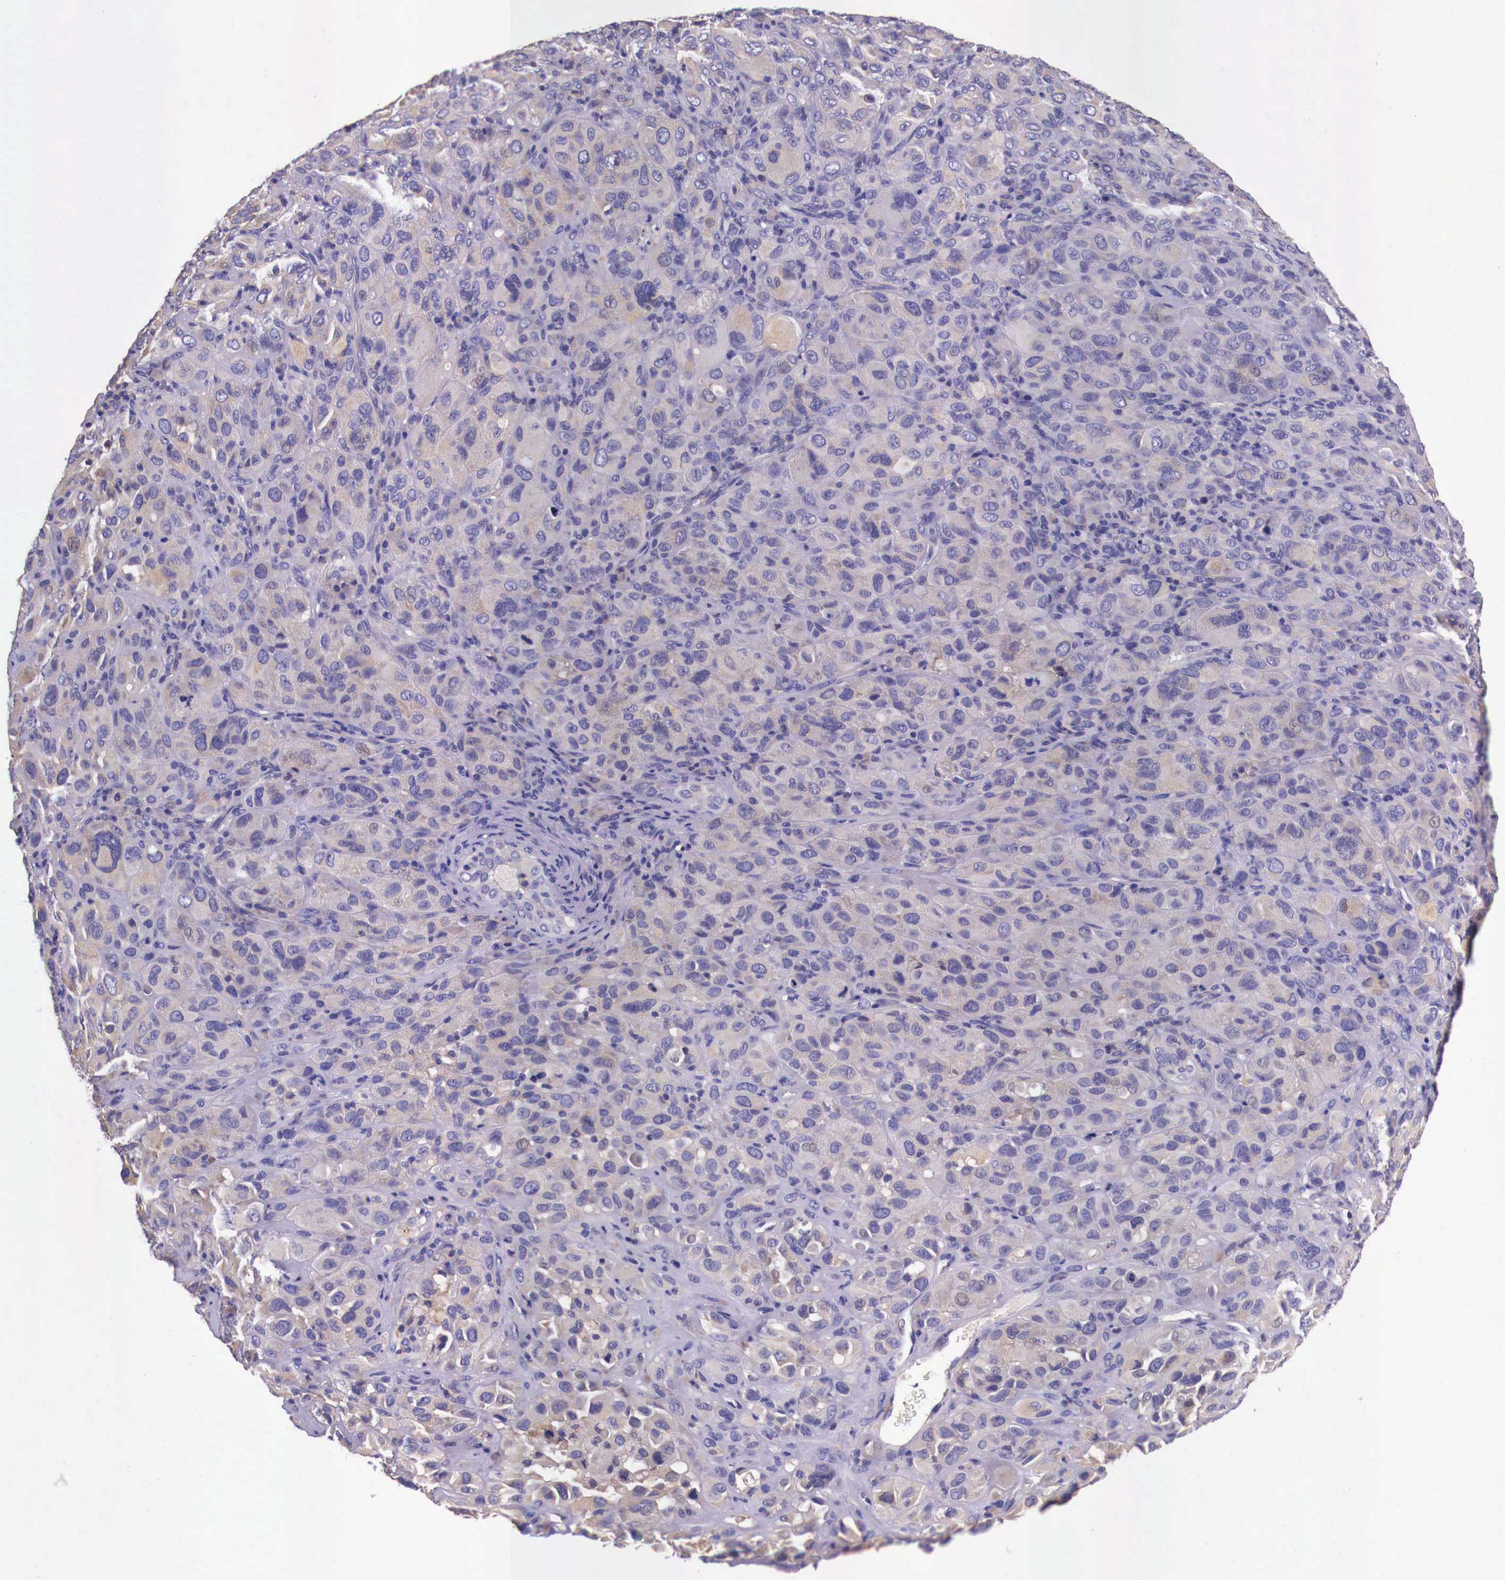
{"staining": {"intensity": "weak", "quantity": ">75%", "location": "cytoplasmic/membranous"}, "tissue": "melanoma", "cell_type": "Tumor cells", "image_type": "cancer", "snomed": [{"axis": "morphology", "description": "Malignant melanoma, Metastatic site"}, {"axis": "topography", "description": "Skin"}], "caption": "A micrograph showing weak cytoplasmic/membranous expression in about >75% of tumor cells in melanoma, as visualized by brown immunohistochemical staining.", "gene": "GRIPAP1", "patient": {"sex": "male", "age": 32}}